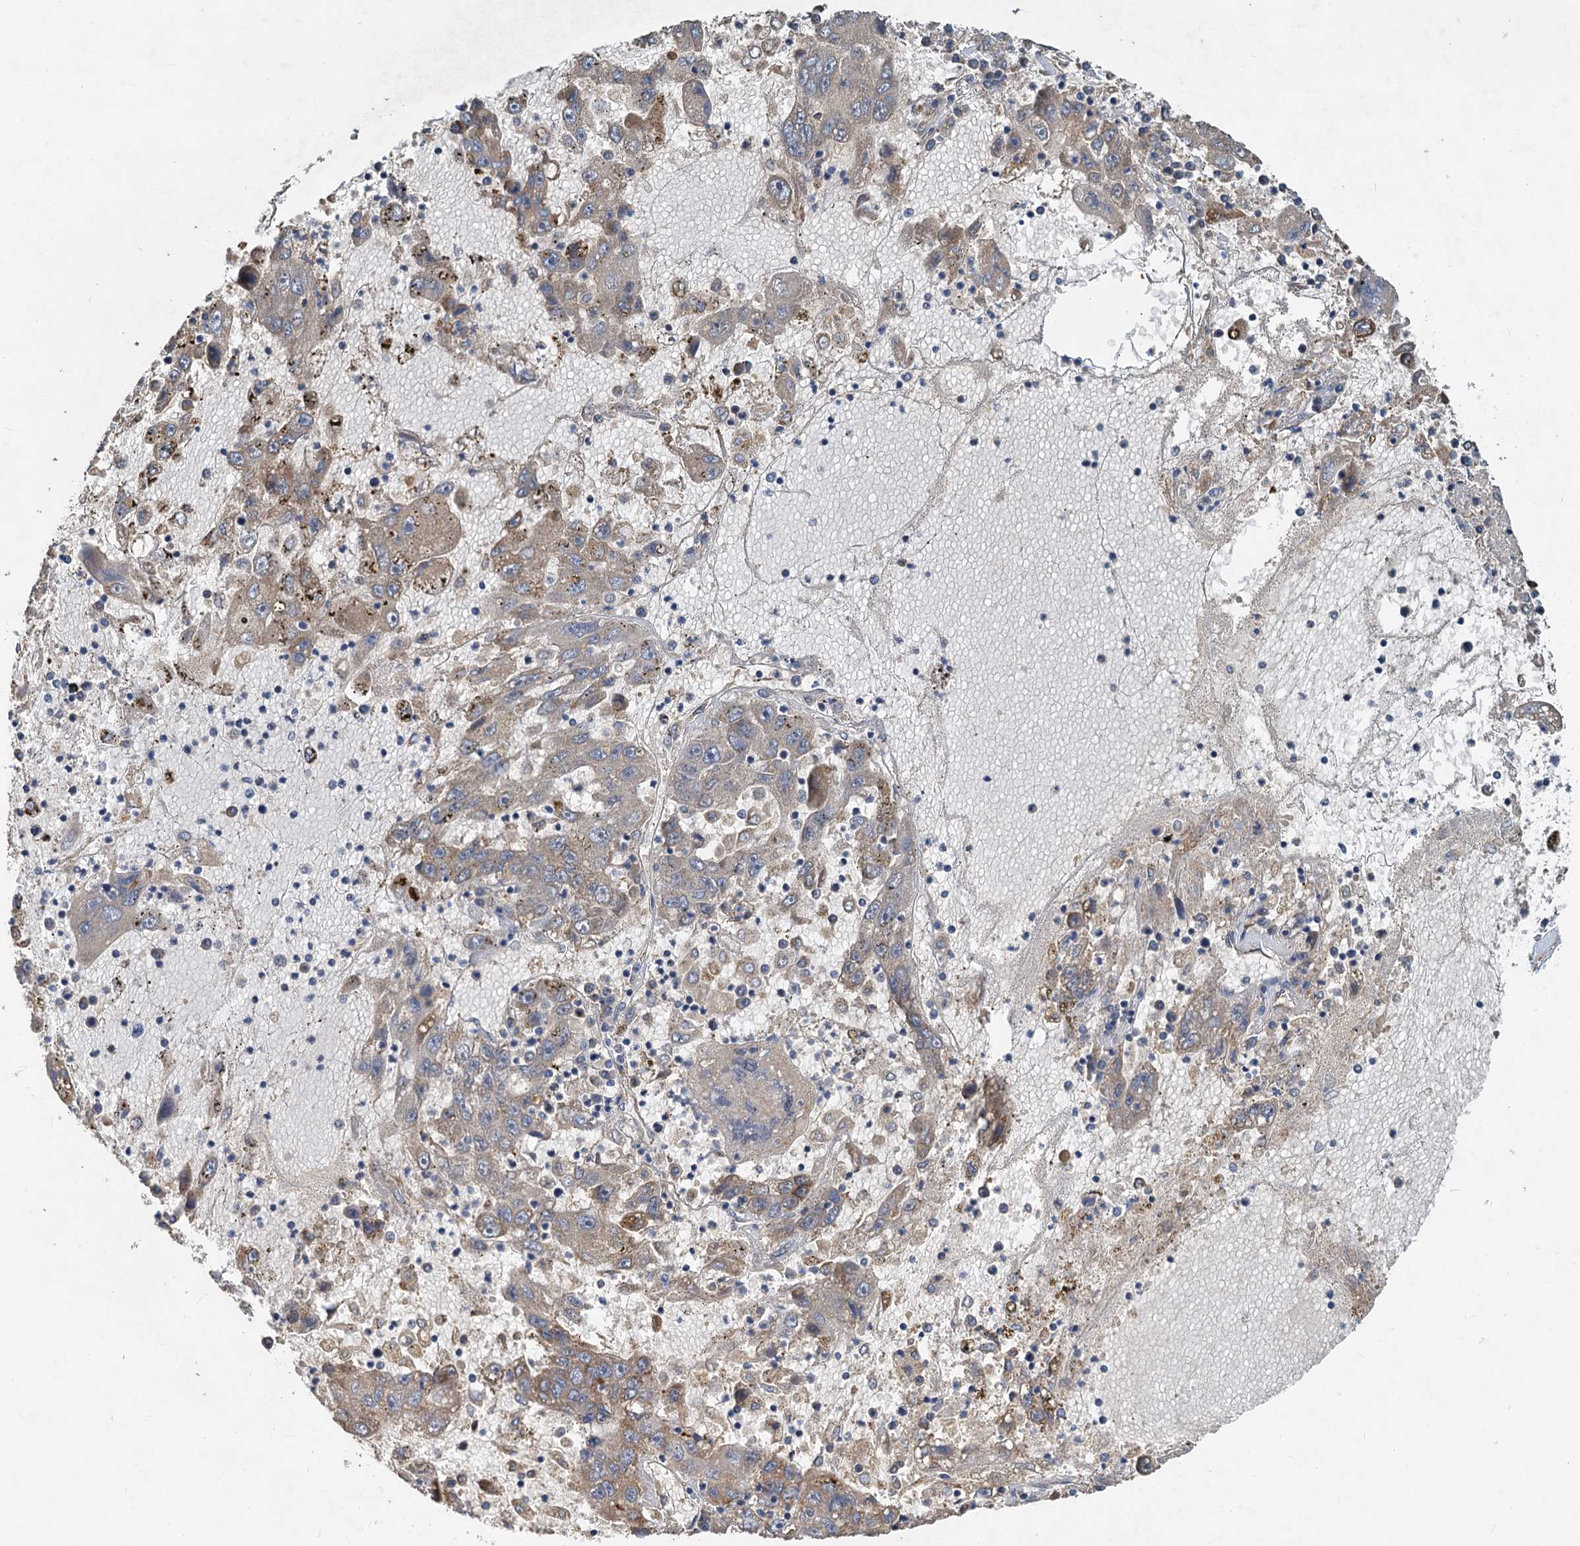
{"staining": {"intensity": "moderate", "quantity": "<25%", "location": "cytoplasmic/membranous"}, "tissue": "liver cancer", "cell_type": "Tumor cells", "image_type": "cancer", "snomed": [{"axis": "morphology", "description": "Carcinoma, Hepatocellular, NOS"}, {"axis": "topography", "description": "Liver"}], "caption": "Immunohistochemical staining of human hepatocellular carcinoma (liver) exhibits low levels of moderate cytoplasmic/membranous positivity in about <25% of tumor cells.", "gene": "HYI", "patient": {"sex": "male", "age": 49}}